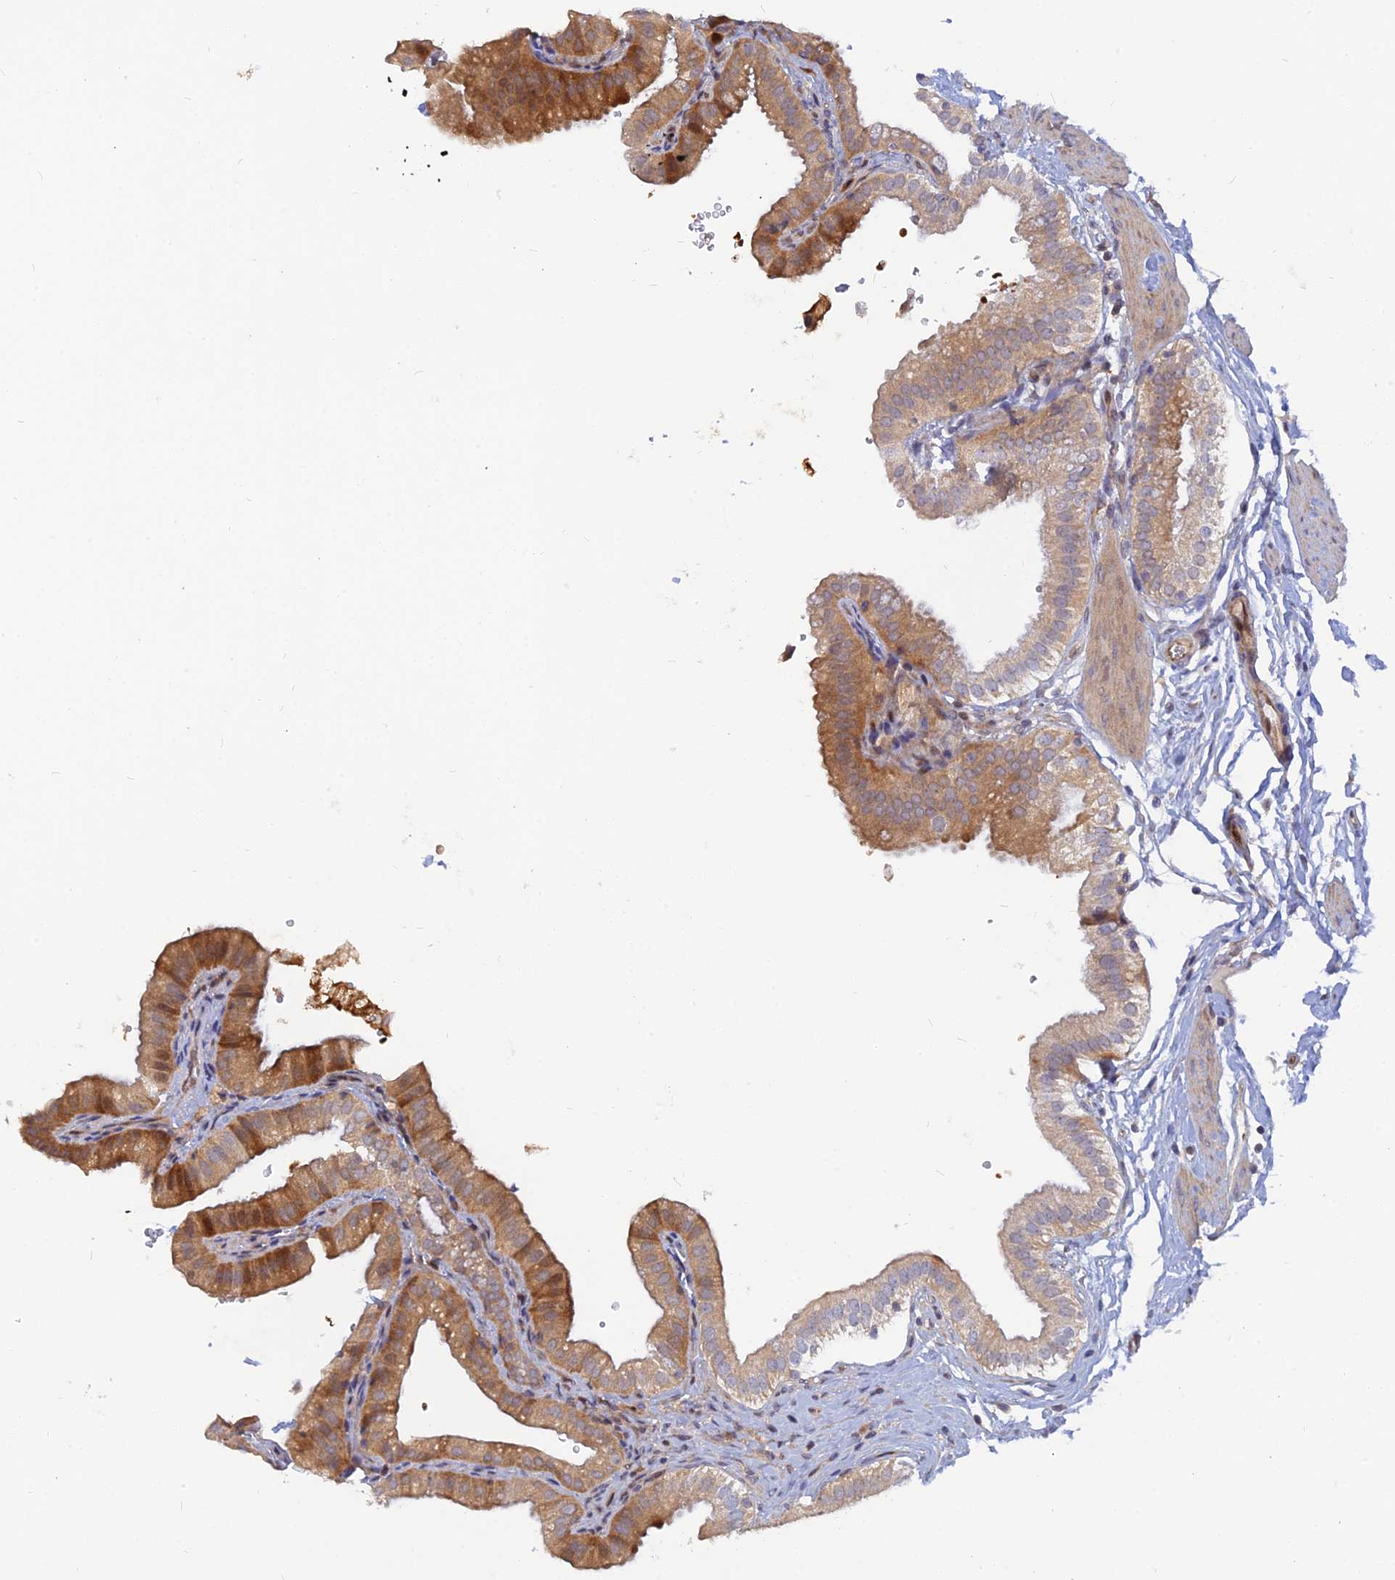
{"staining": {"intensity": "moderate", "quantity": ">75%", "location": "cytoplasmic/membranous"}, "tissue": "gallbladder", "cell_type": "Glandular cells", "image_type": "normal", "snomed": [{"axis": "morphology", "description": "Normal tissue, NOS"}, {"axis": "topography", "description": "Gallbladder"}], "caption": "Moderate cytoplasmic/membranous expression for a protein is seen in about >75% of glandular cells of benign gallbladder using immunohistochemistry.", "gene": "ARL2BP", "patient": {"sex": "female", "age": 61}}